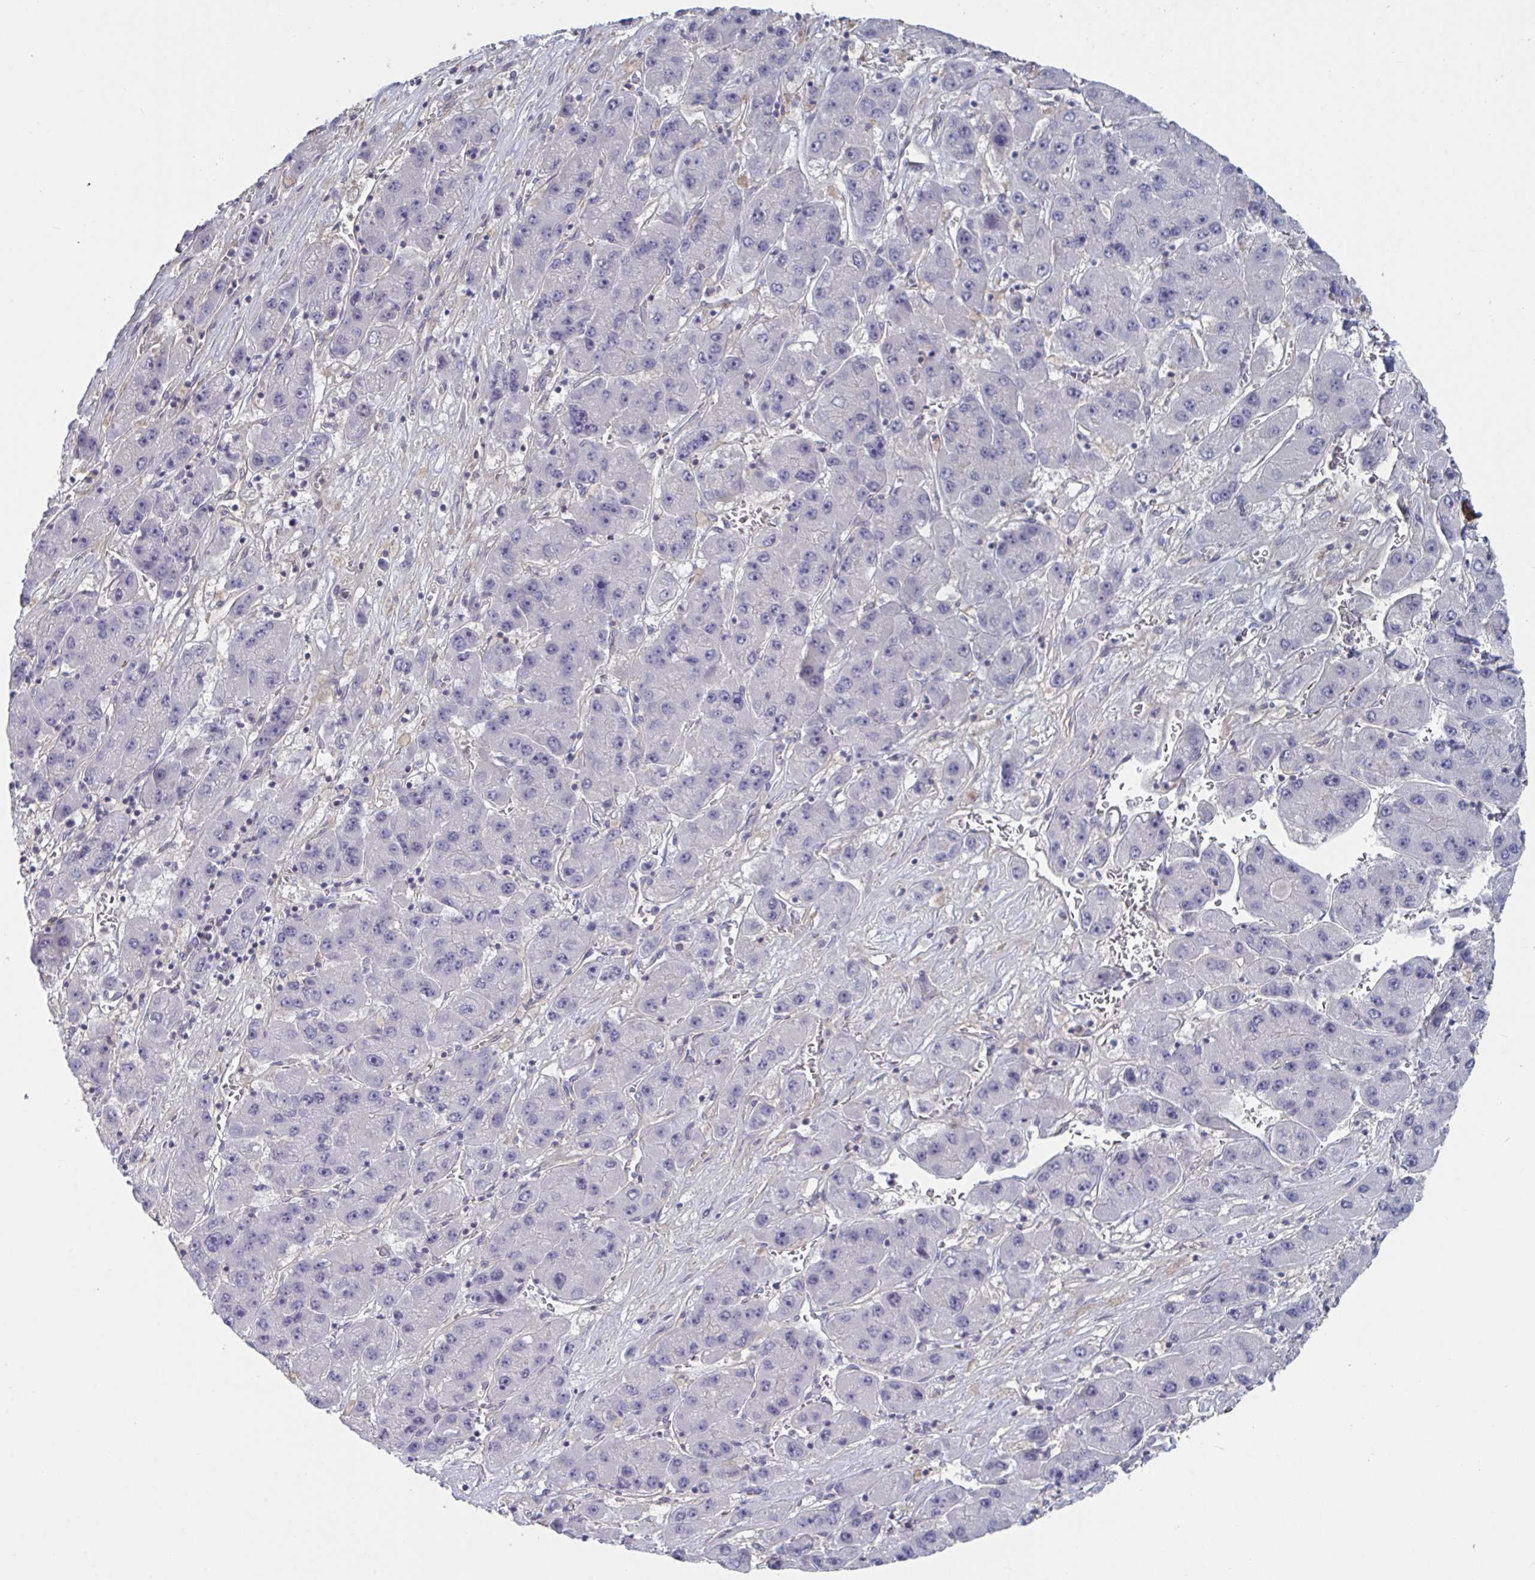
{"staining": {"intensity": "negative", "quantity": "none", "location": "none"}, "tissue": "liver cancer", "cell_type": "Tumor cells", "image_type": "cancer", "snomed": [{"axis": "morphology", "description": "Carcinoma, Hepatocellular, NOS"}, {"axis": "topography", "description": "Liver"}], "caption": "The image displays no staining of tumor cells in liver cancer.", "gene": "STK26", "patient": {"sex": "female", "age": 61}}